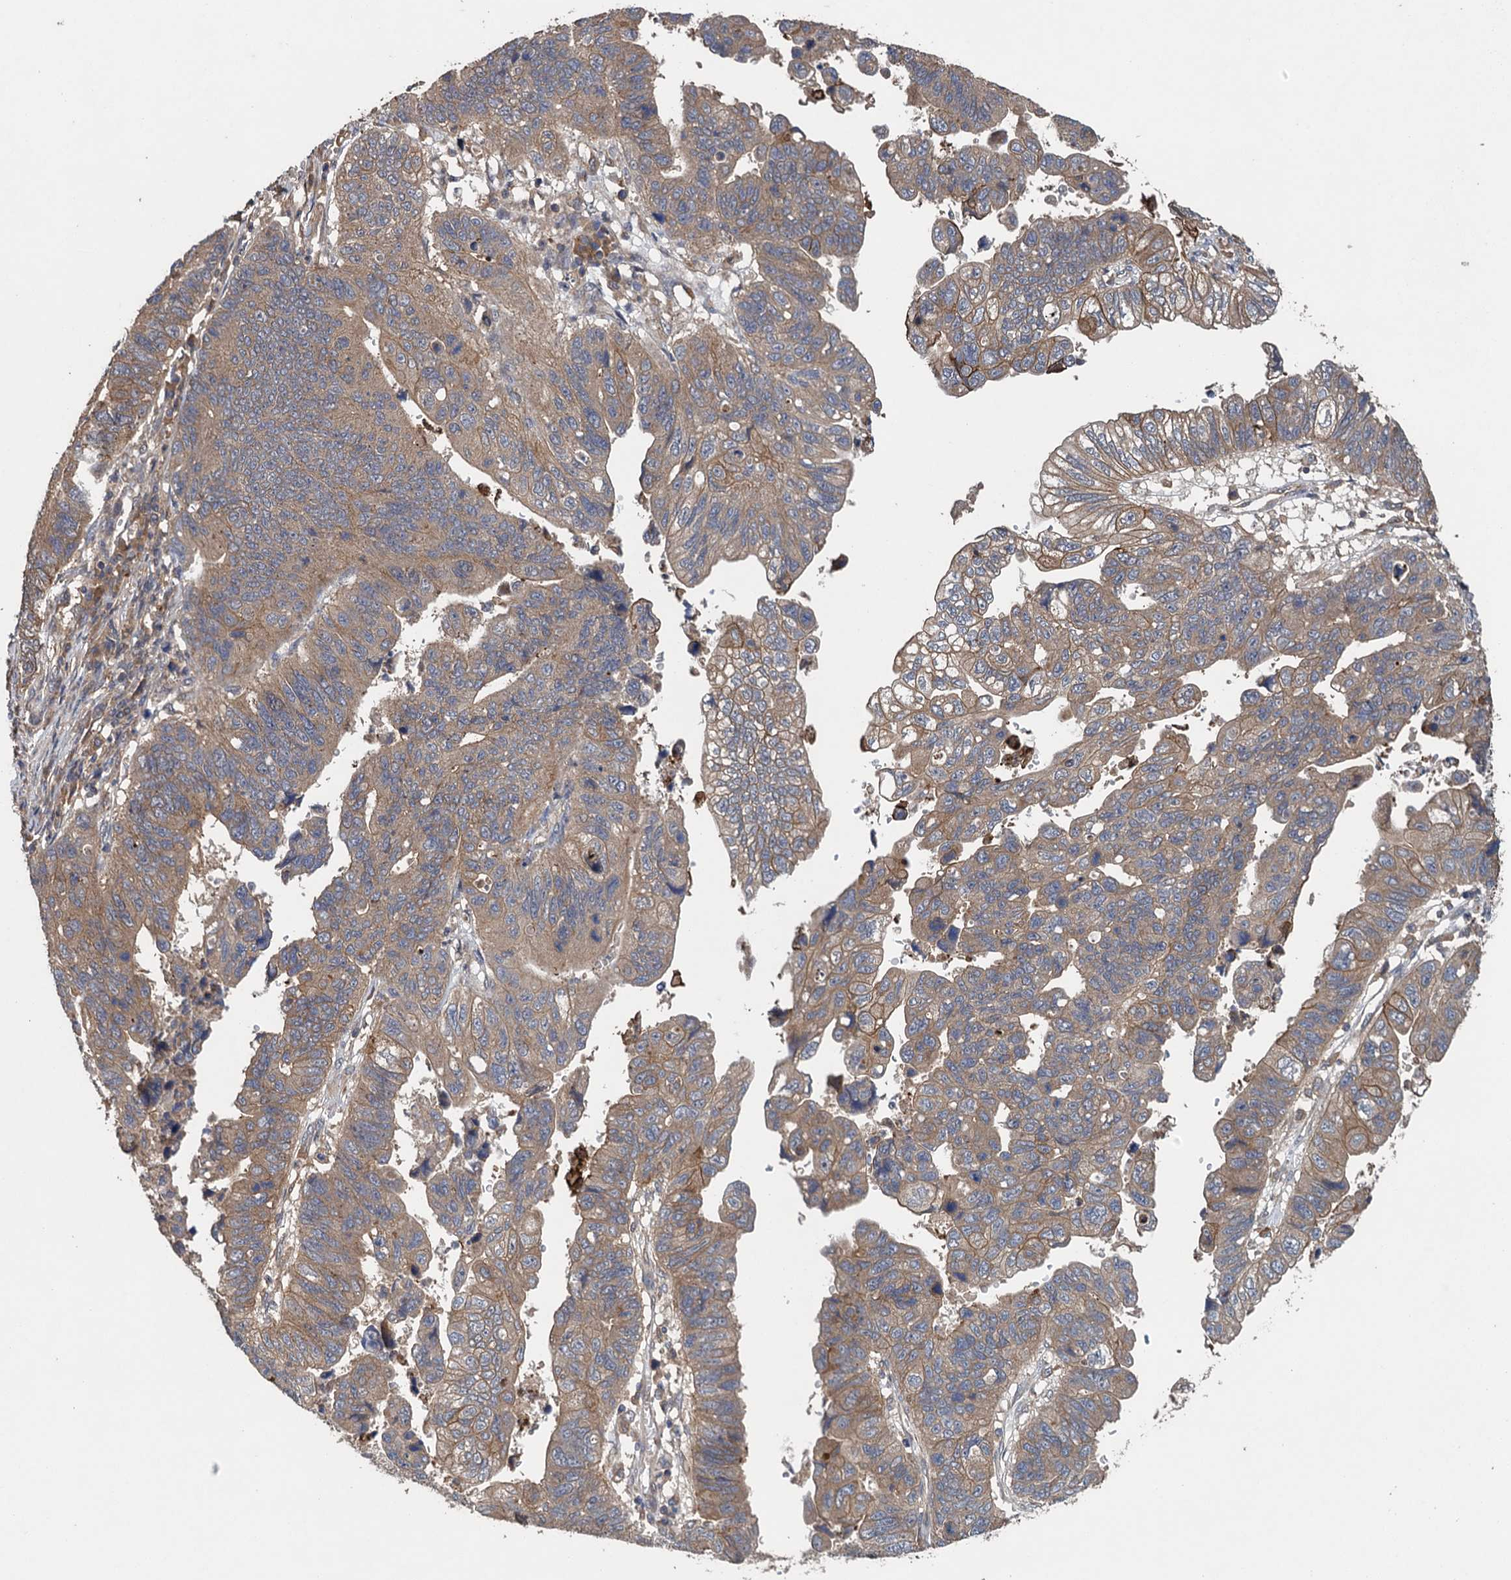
{"staining": {"intensity": "moderate", "quantity": ">75%", "location": "cytoplasmic/membranous"}, "tissue": "stomach cancer", "cell_type": "Tumor cells", "image_type": "cancer", "snomed": [{"axis": "morphology", "description": "Adenocarcinoma, NOS"}, {"axis": "topography", "description": "Stomach"}], "caption": "Brown immunohistochemical staining in stomach adenocarcinoma reveals moderate cytoplasmic/membranous expression in approximately >75% of tumor cells.", "gene": "CNTN5", "patient": {"sex": "male", "age": 59}}